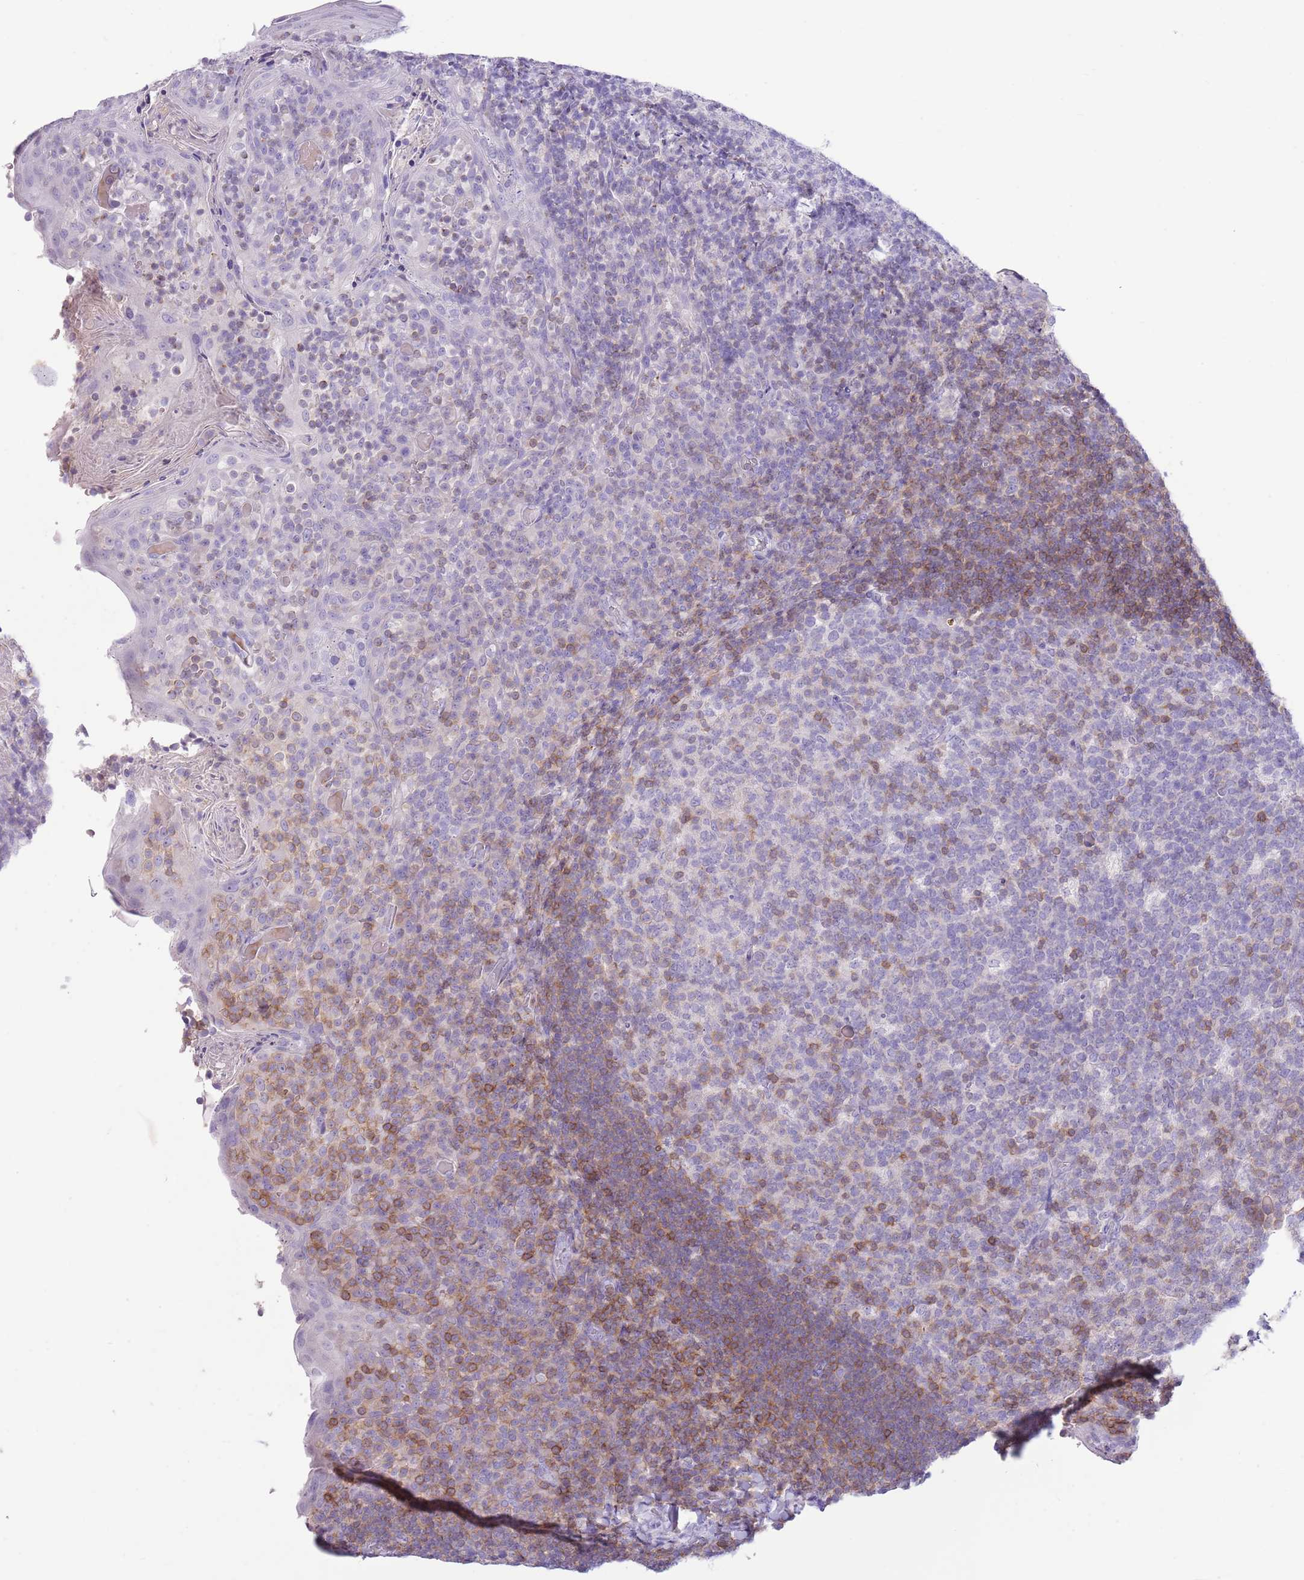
{"staining": {"intensity": "moderate", "quantity": "<25%", "location": "cytoplasmic/membranous"}, "tissue": "tonsil", "cell_type": "Germinal center cells", "image_type": "normal", "snomed": [{"axis": "morphology", "description": "Normal tissue, NOS"}, {"axis": "topography", "description": "Tonsil"}], "caption": "Moderate cytoplasmic/membranous protein expression is appreciated in about <25% of germinal center cells in tonsil. The protein is stained brown, and the nuclei are stained in blue (DAB (3,3'-diaminobenzidine) IHC with brightfield microscopy, high magnification).", "gene": "OR4Q3", "patient": {"sex": "female", "age": 10}}